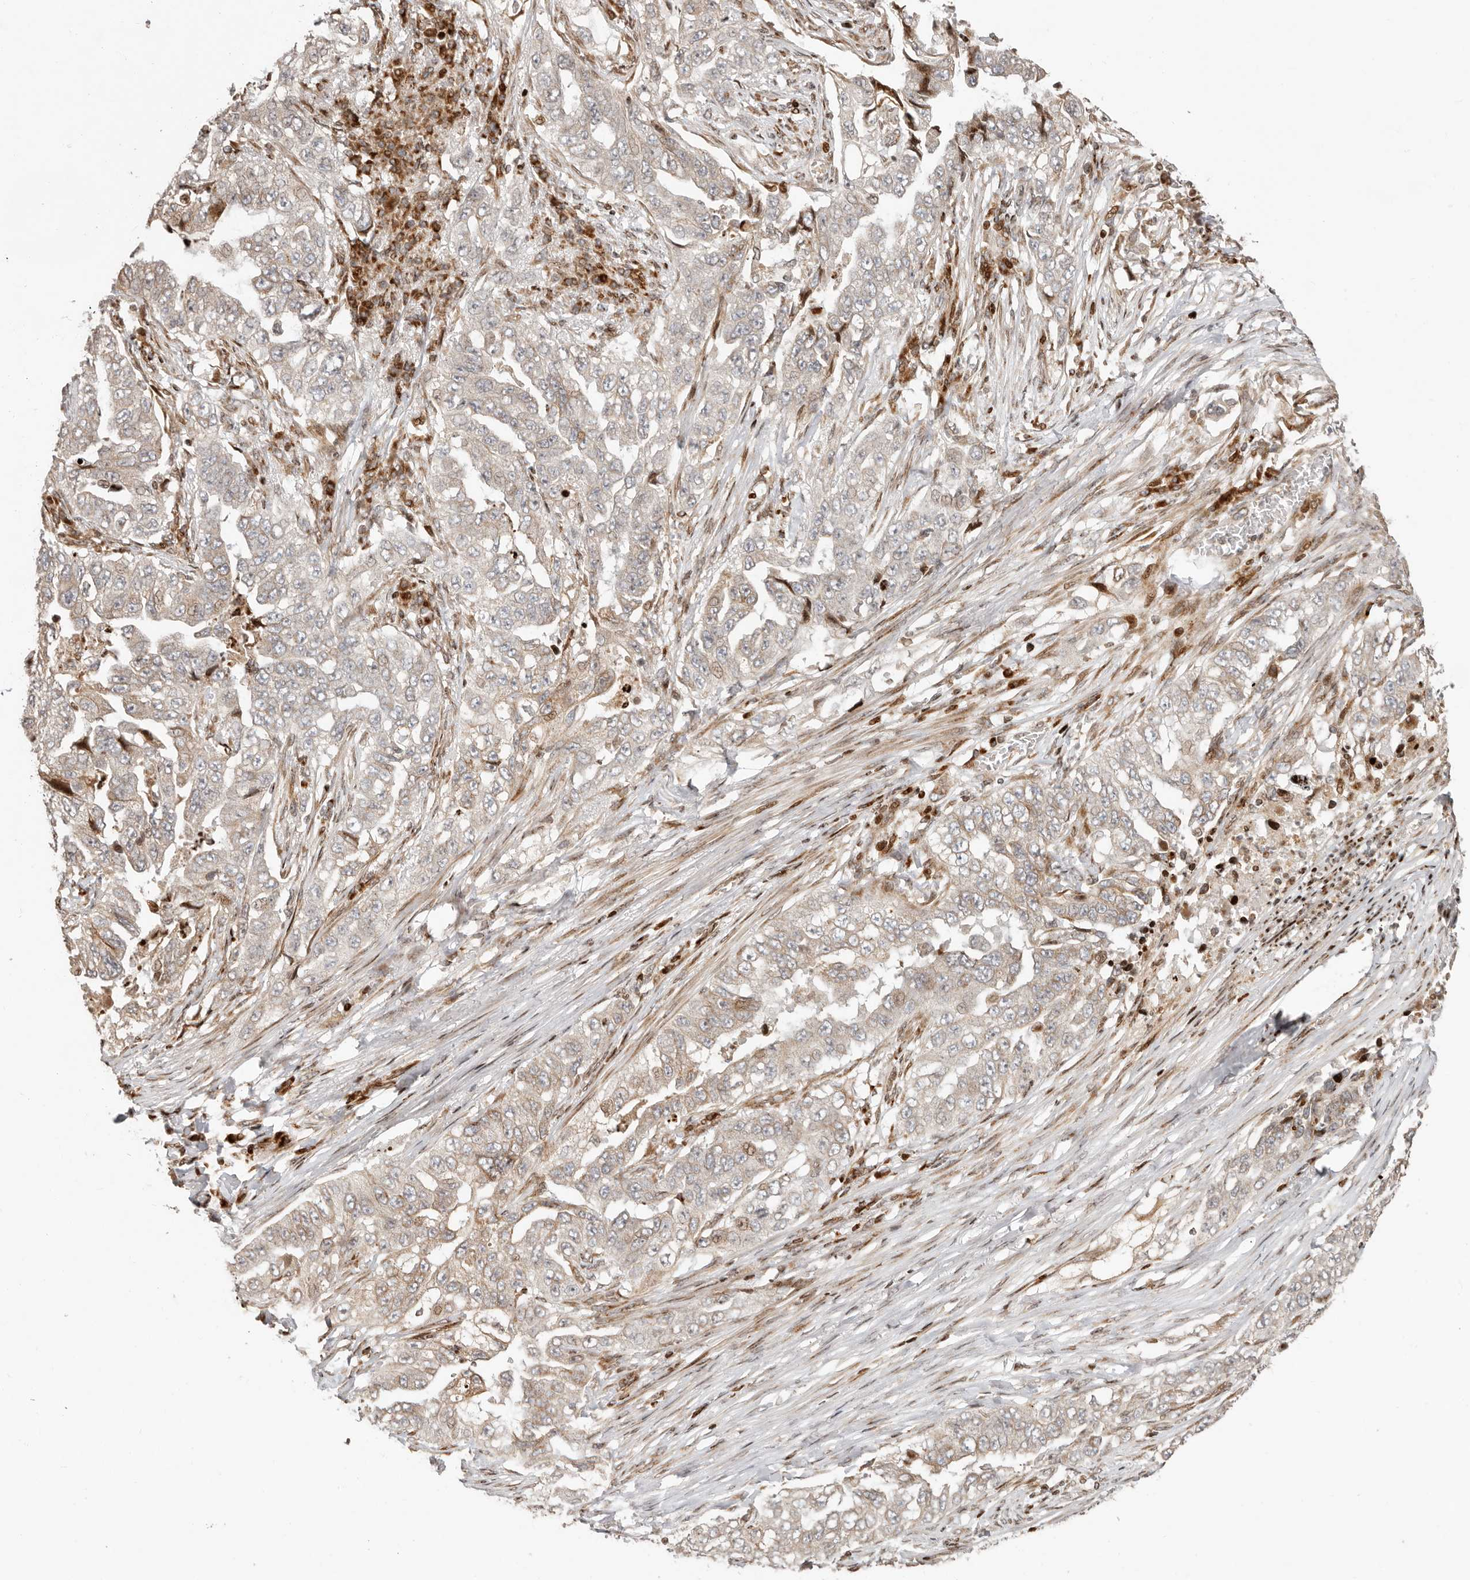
{"staining": {"intensity": "moderate", "quantity": "25%-75%", "location": "cytoplasmic/membranous"}, "tissue": "lung cancer", "cell_type": "Tumor cells", "image_type": "cancer", "snomed": [{"axis": "morphology", "description": "Adenocarcinoma, NOS"}, {"axis": "topography", "description": "Lung"}], "caption": "A brown stain labels moderate cytoplasmic/membranous positivity of a protein in lung adenocarcinoma tumor cells.", "gene": "TRIM4", "patient": {"sex": "female", "age": 51}}